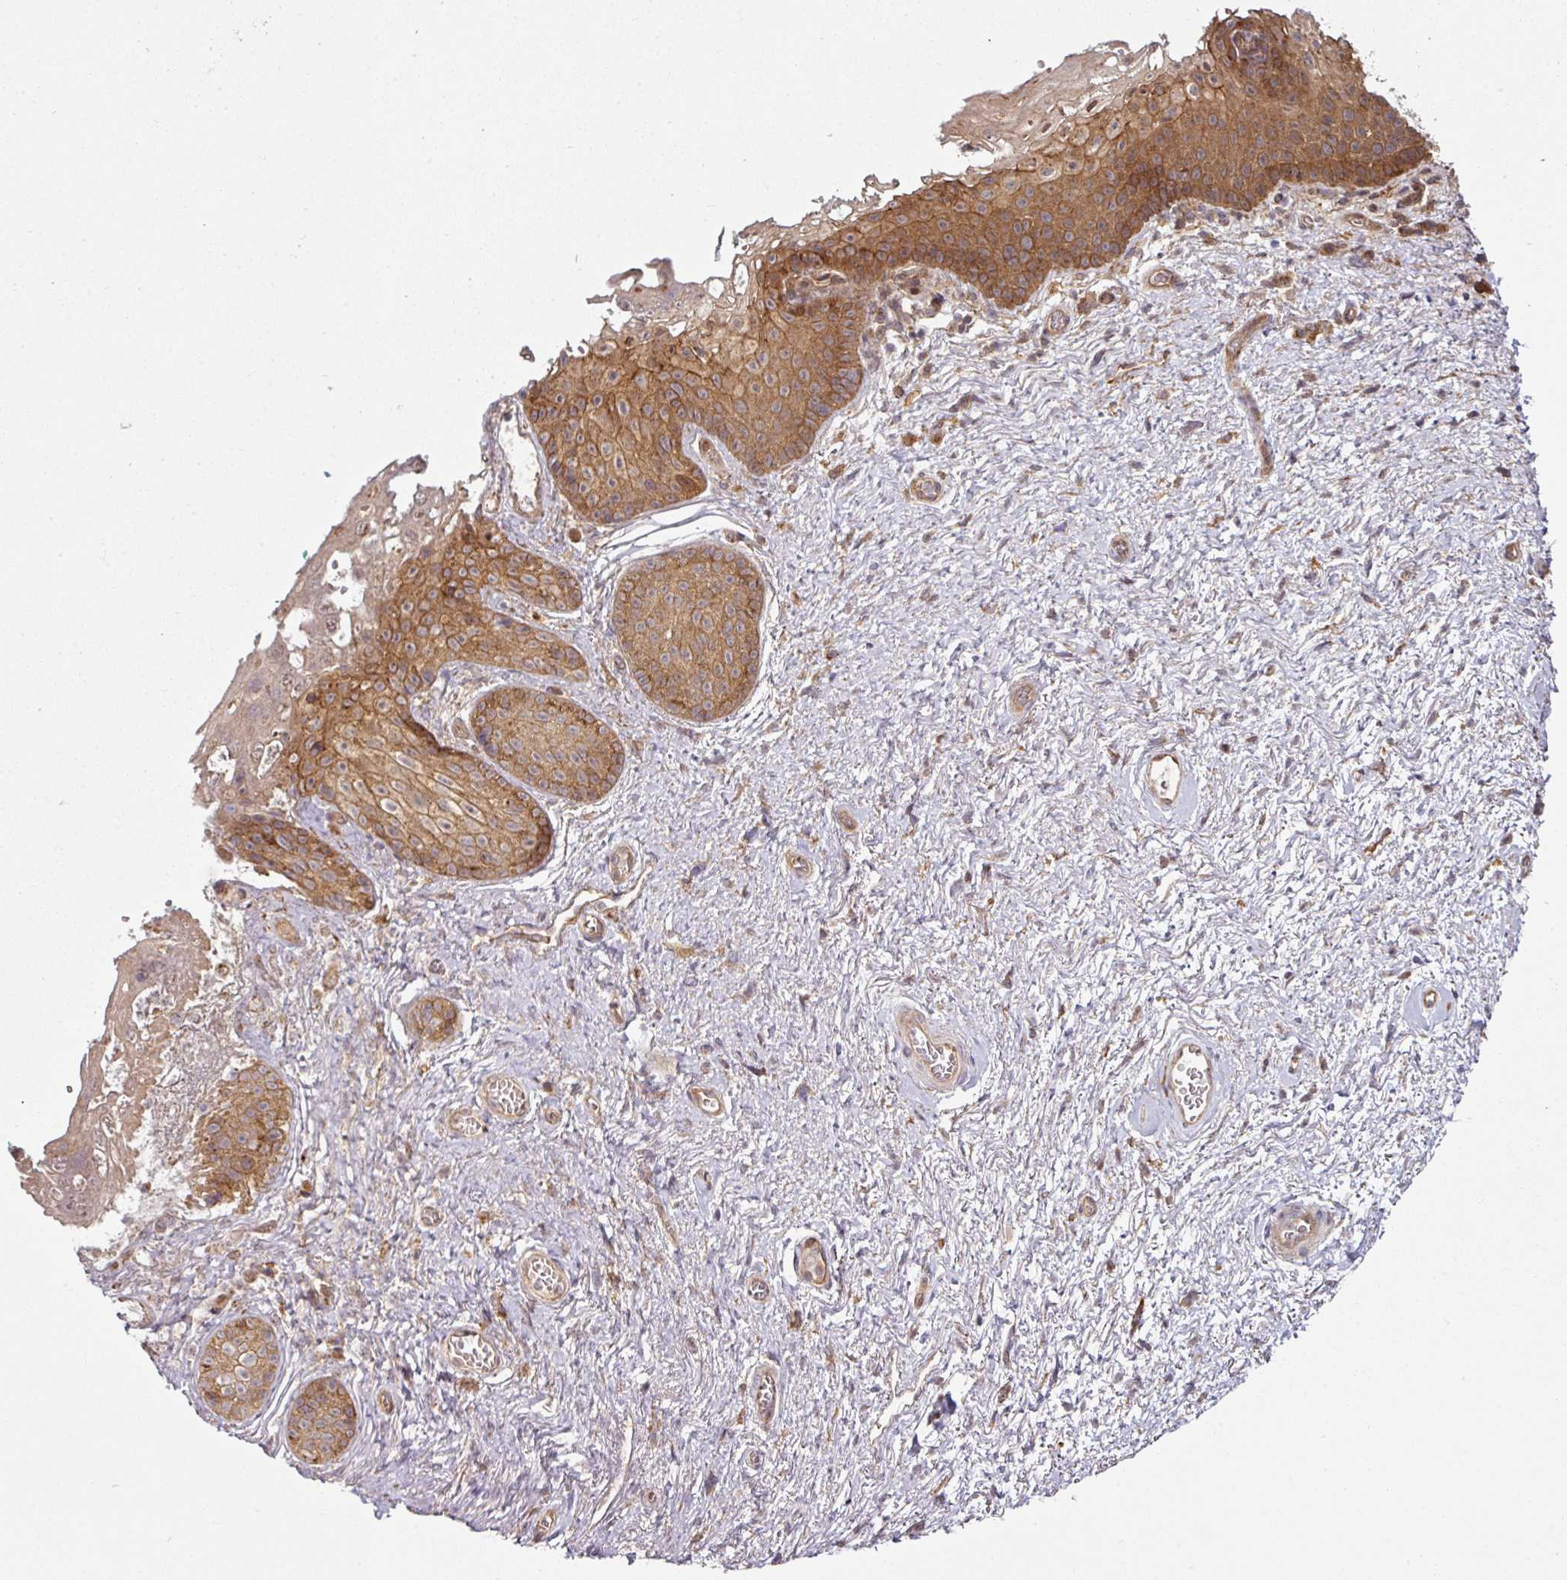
{"staining": {"intensity": "strong", "quantity": ">75%", "location": "cytoplasmic/membranous"}, "tissue": "vagina", "cell_type": "Squamous epithelial cells", "image_type": "normal", "snomed": [{"axis": "morphology", "description": "Normal tissue, NOS"}, {"axis": "topography", "description": "Vulva"}, {"axis": "topography", "description": "Vagina"}, {"axis": "topography", "description": "Peripheral nerve tissue"}], "caption": "Immunohistochemistry (IHC) staining of unremarkable vagina, which shows high levels of strong cytoplasmic/membranous positivity in approximately >75% of squamous epithelial cells indicating strong cytoplasmic/membranous protein positivity. The staining was performed using DAB (3,3'-diaminobenzidine) (brown) for protein detection and nuclei were counterstained in hematoxylin (blue).", "gene": "RAB5A", "patient": {"sex": "female", "age": 66}}